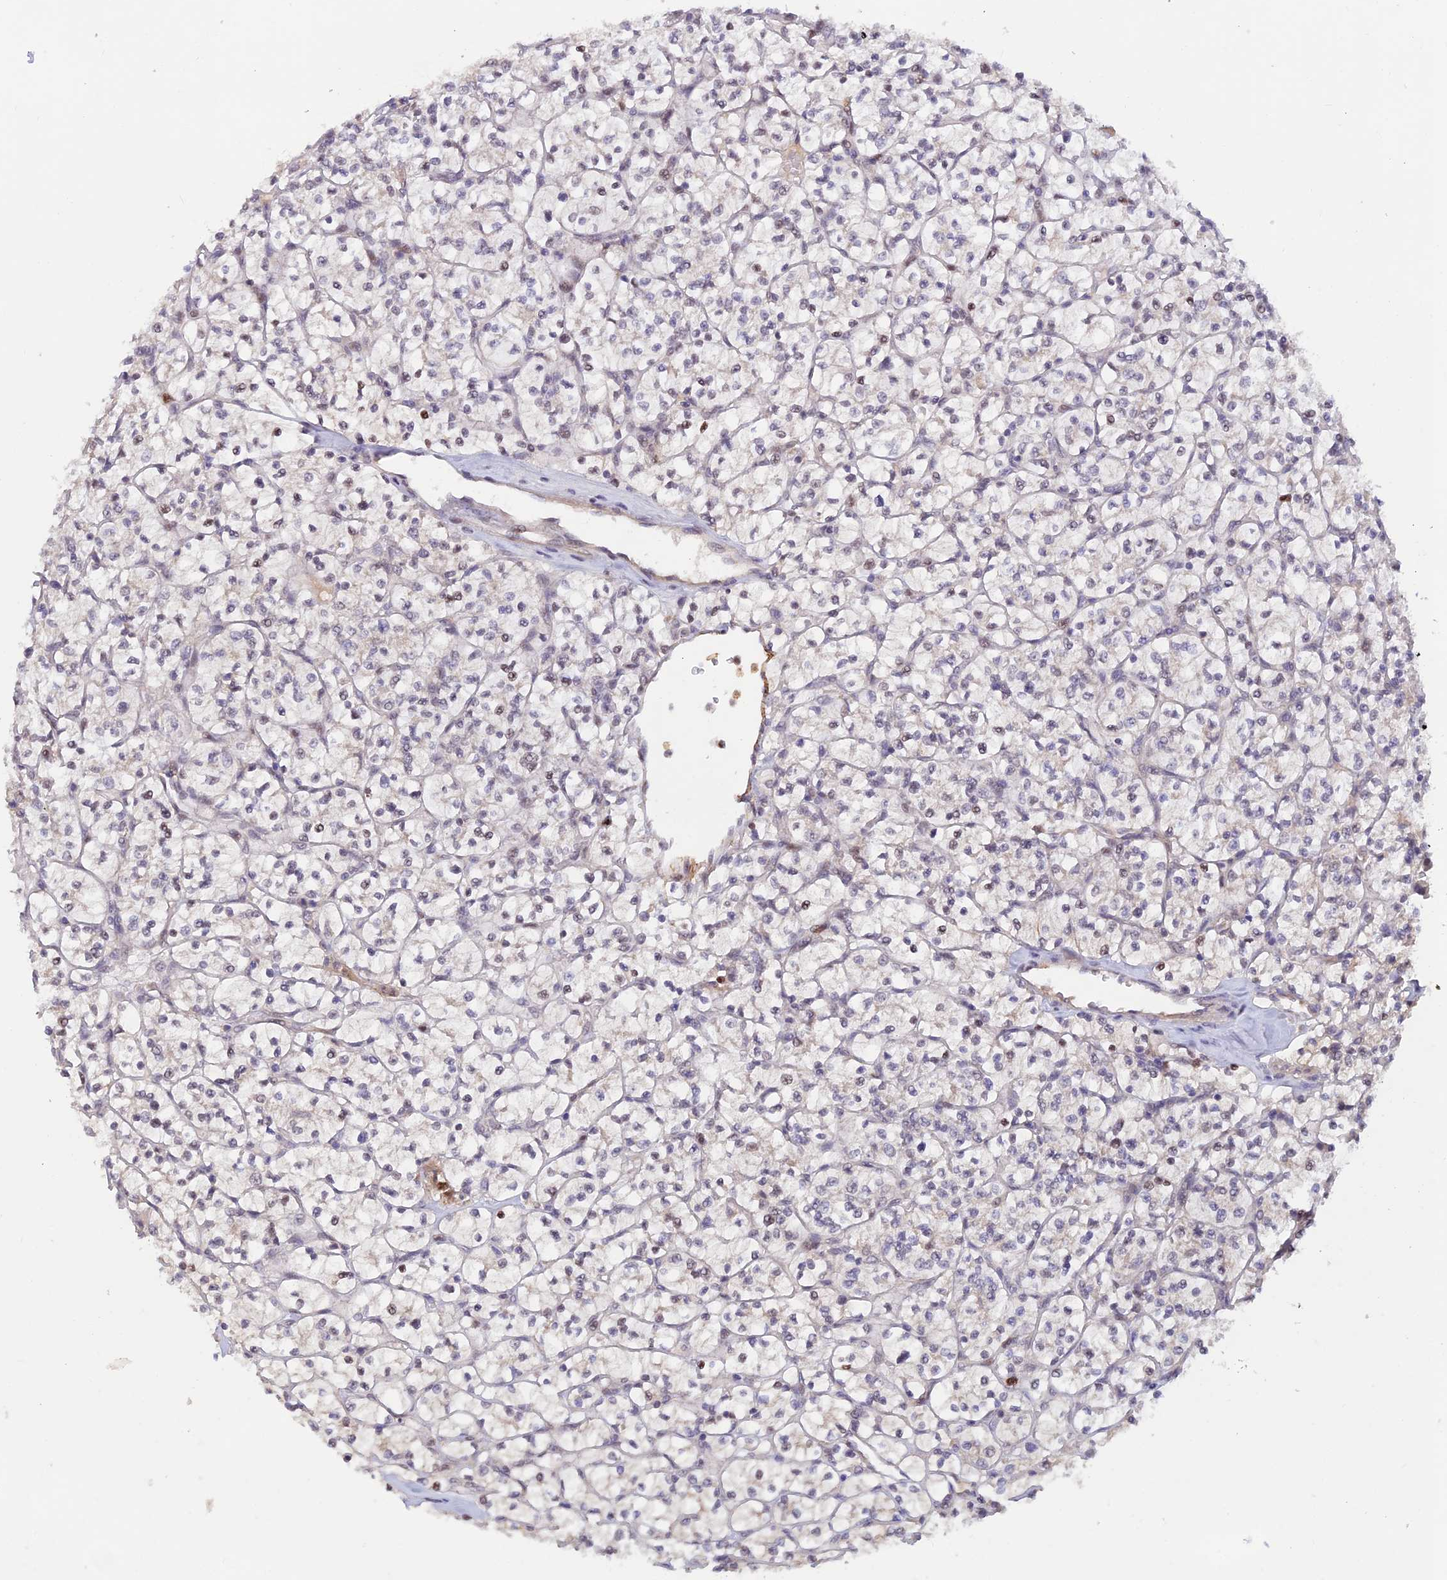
{"staining": {"intensity": "weak", "quantity": "<25%", "location": "nuclear"}, "tissue": "renal cancer", "cell_type": "Tumor cells", "image_type": "cancer", "snomed": [{"axis": "morphology", "description": "Adenocarcinoma, NOS"}, {"axis": "topography", "description": "Kidney"}], "caption": "Tumor cells show no significant staining in renal cancer.", "gene": "FASTKD5", "patient": {"sex": "female", "age": 64}}